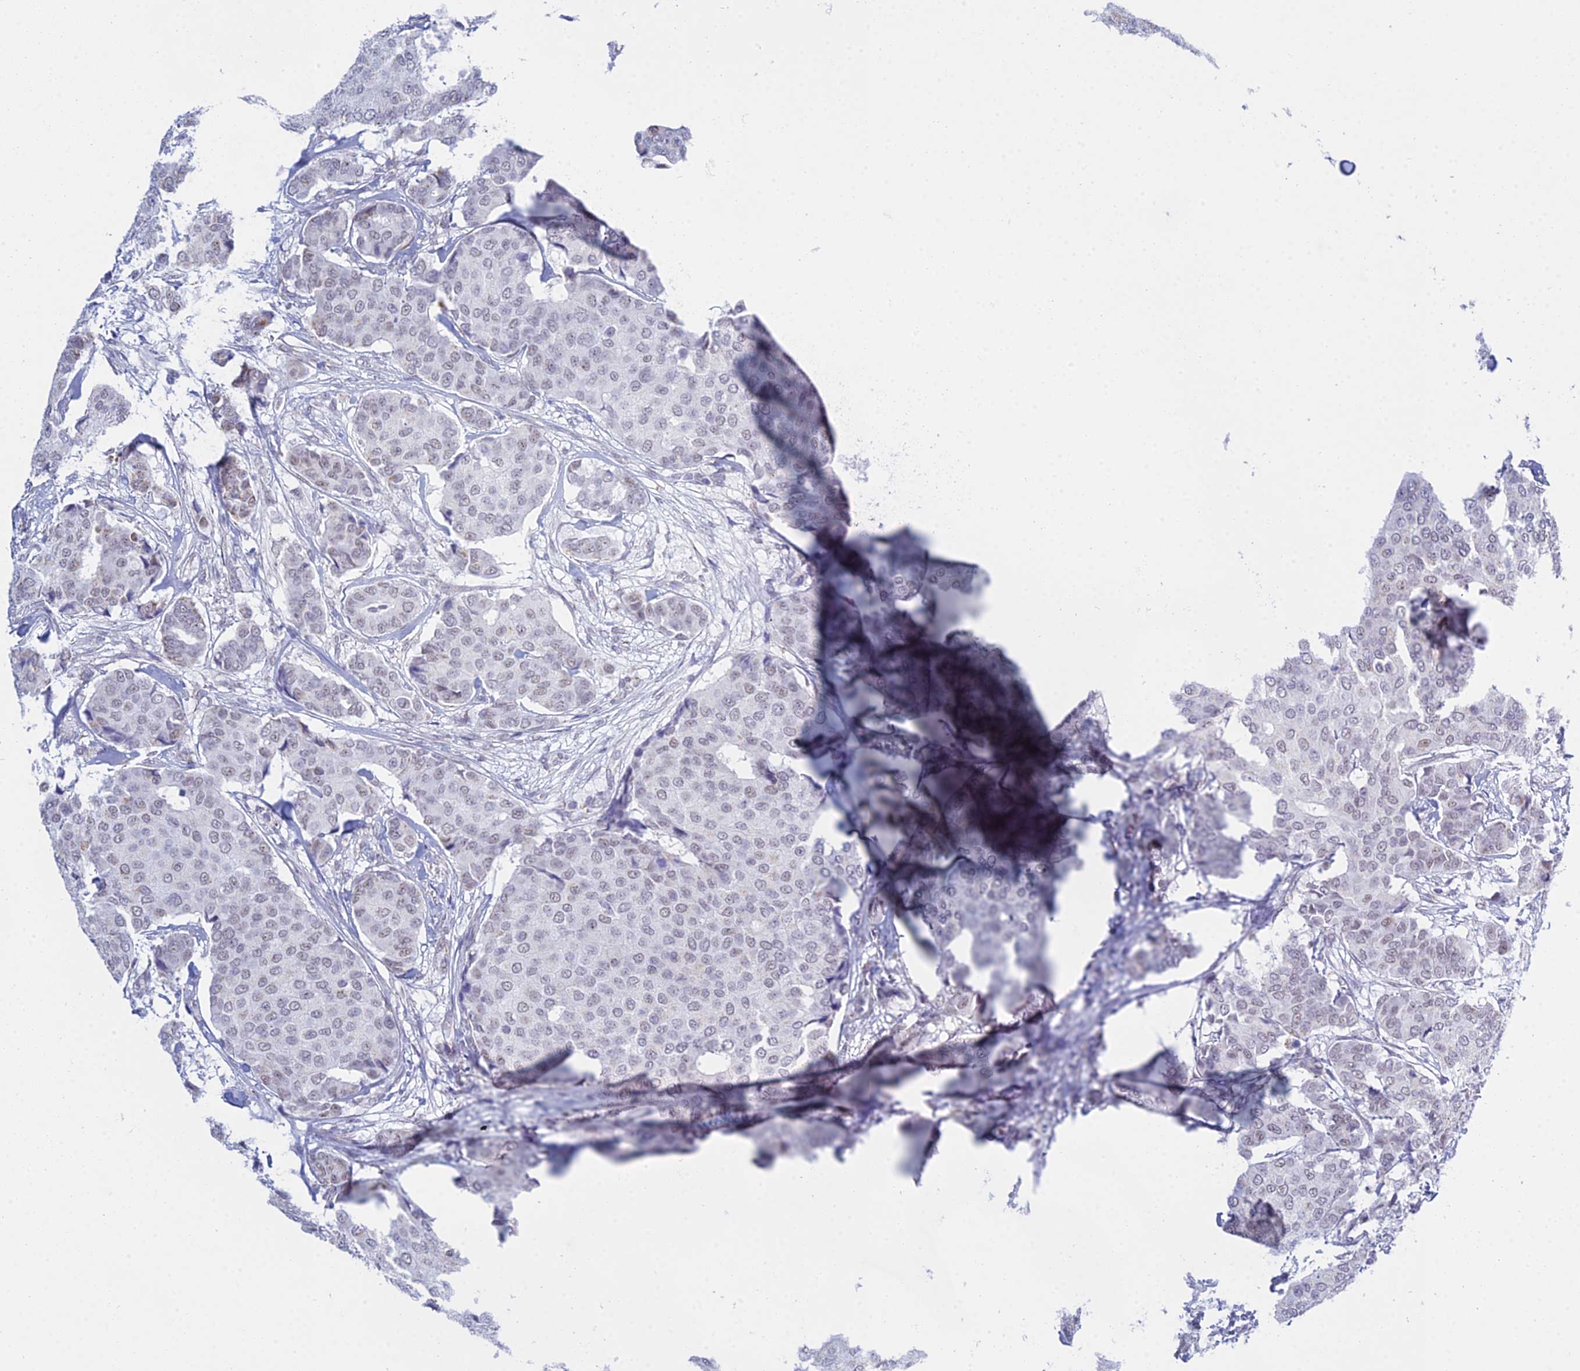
{"staining": {"intensity": "weak", "quantity": "<25%", "location": "nuclear"}, "tissue": "breast cancer", "cell_type": "Tumor cells", "image_type": "cancer", "snomed": [{"axis": "morphology", "description": "Duct carcinoma"}, {"axis": "topography", "description": "Breast"}], "caption": "Immunohistochemical staining of breast cancer displays no significant staining in tumor cells.", "gene": "KLF14", "patient": {"sex": "female", "age": 75}}